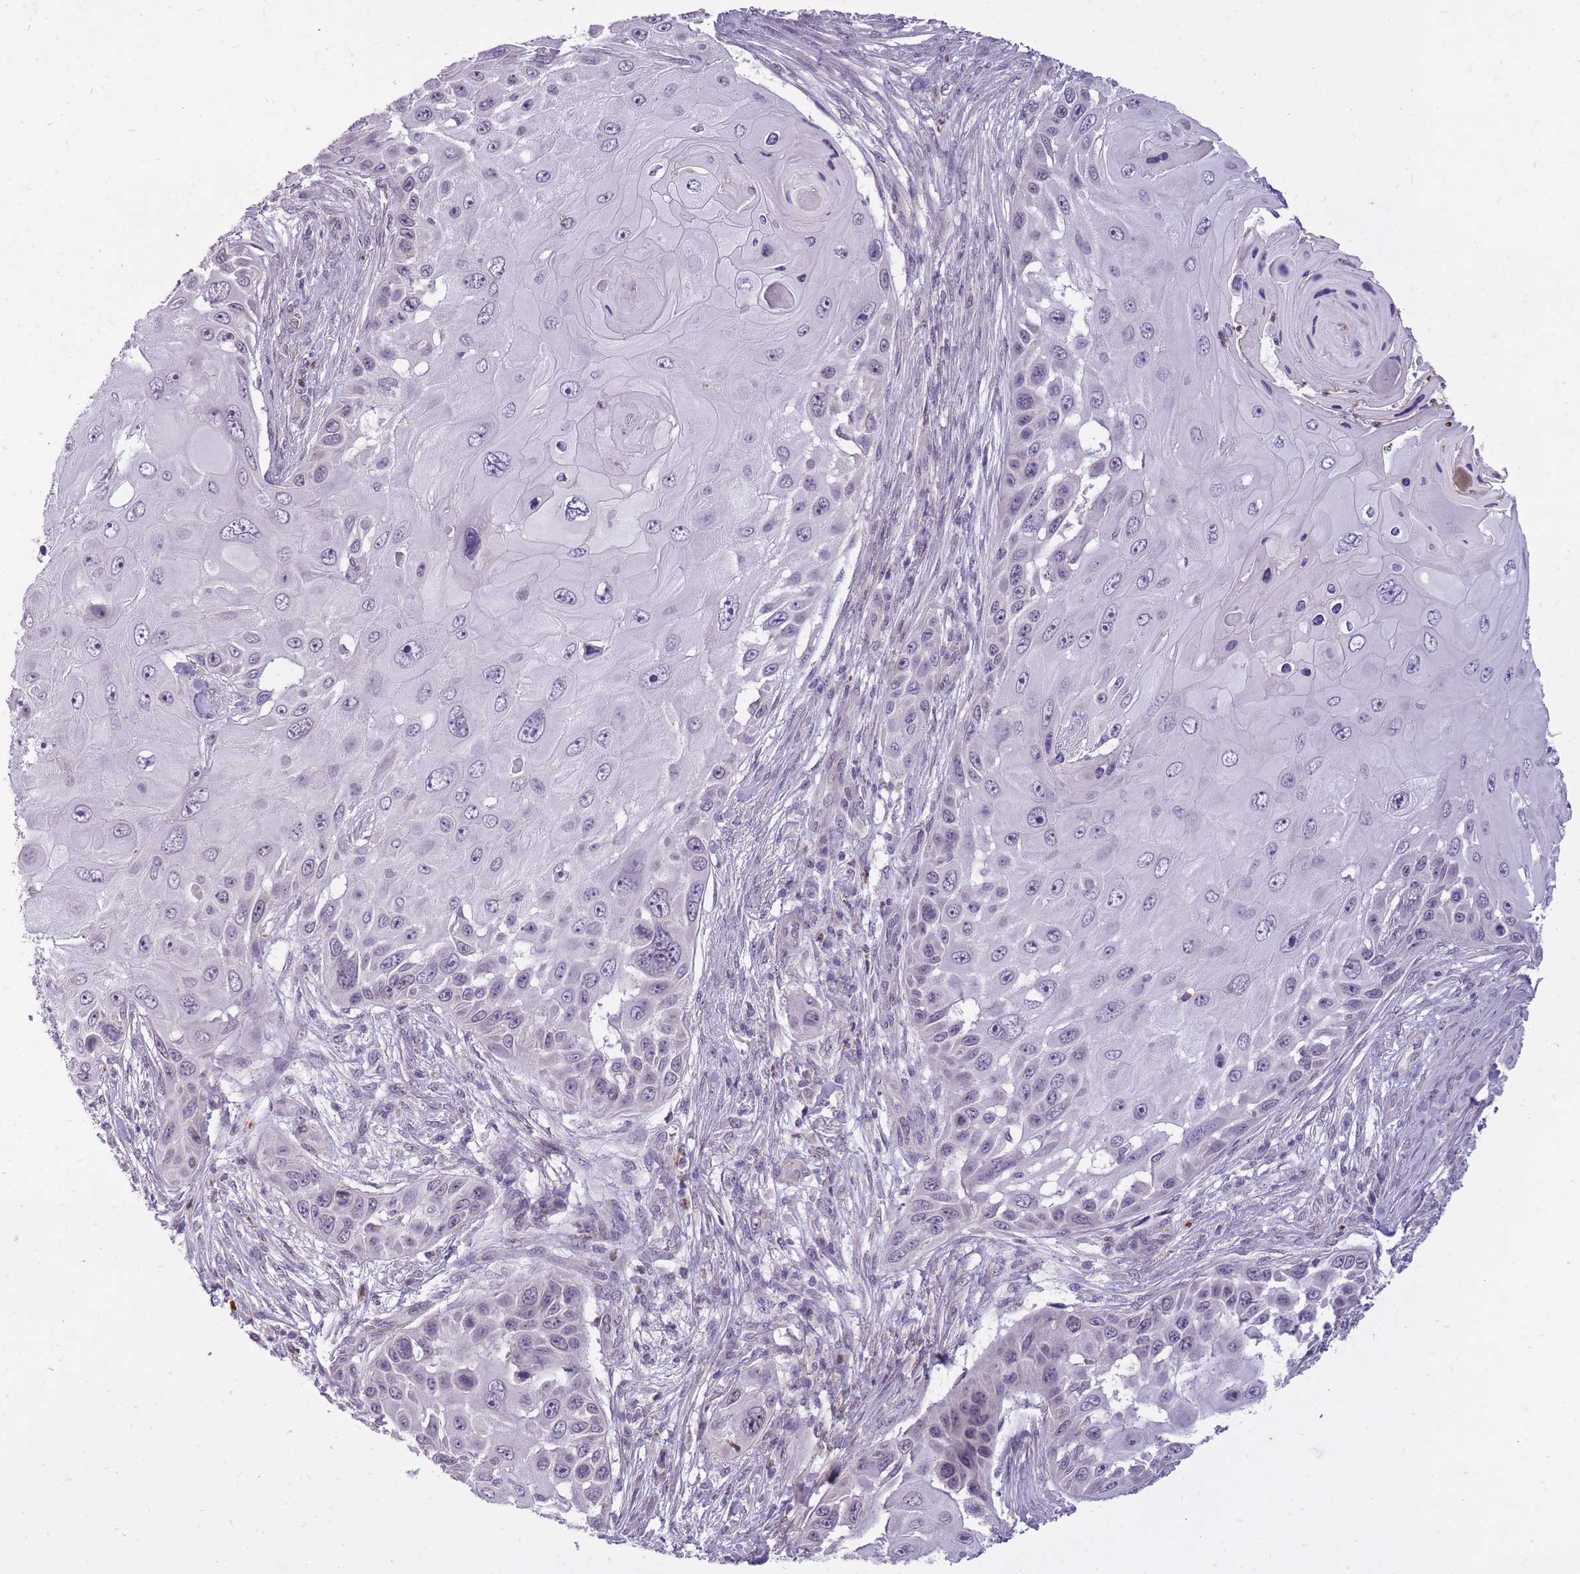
{"staining": {"intensity": "negative", "quantity": "none", "location": "none"}, "tissue": "skin cancer", "cell_type": "Tumor cells", "image_type": "cancer", "snomed": [{"axis": "morphology", "description": "Squamous cell carcinoma, NOS"}, {"axis": "topography", "description": "Skin"}], "caption": "Immunohistochemistry micrograph of neoplastic tissue: human skin cancer stained with DAB (3,3'-diaminobenzidine) shows no significant protein staining in tumor cells.", "gene": "TIGD1", "patient": {"sex": "female", "age": 44}}